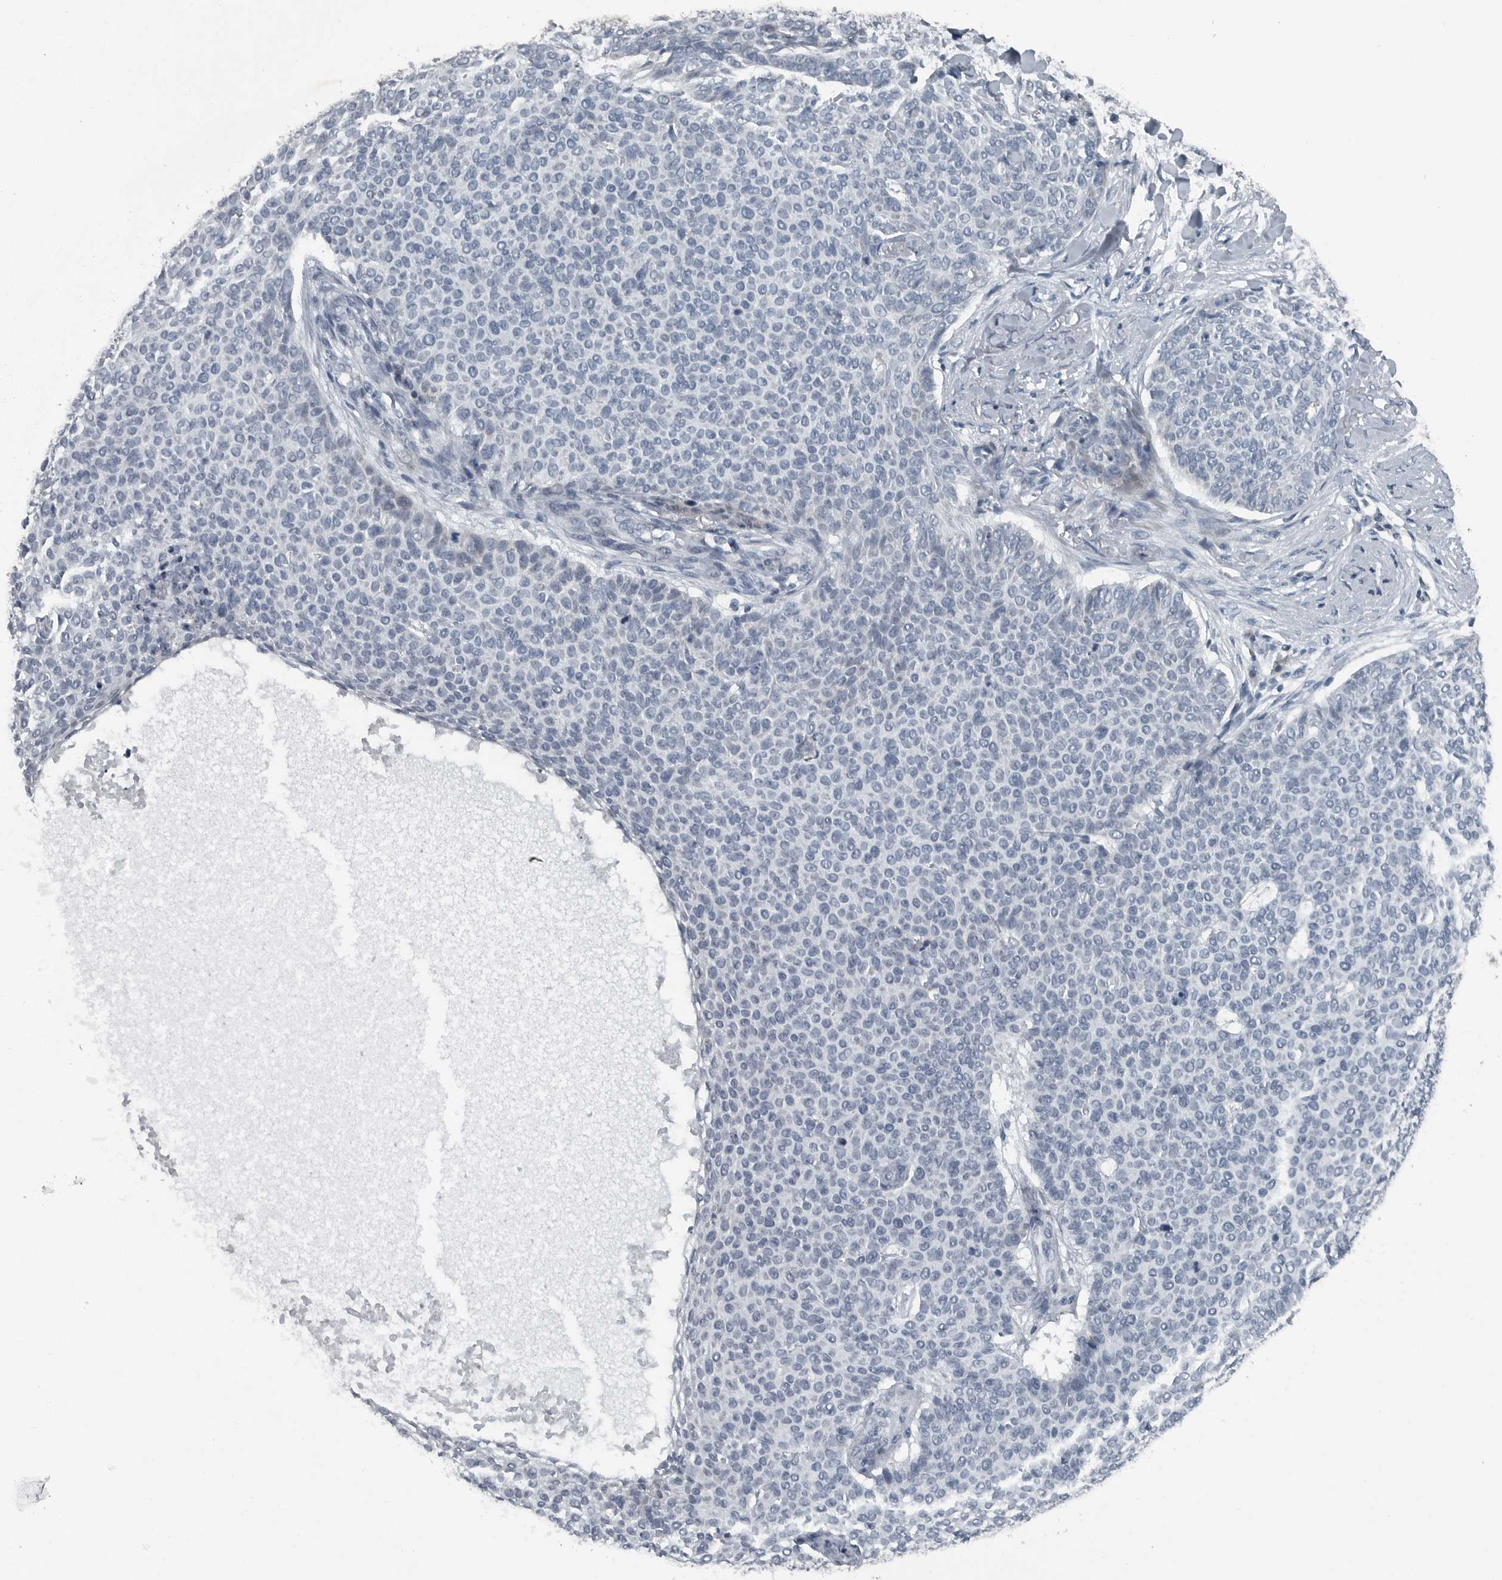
{"staining": {"intensity": "negative", "quantity": "none", "location": "none"}, "tissue": "skin cancer", "cell_type": "Tumor cells", "image_type": "cancer", "snomed": [{"axis": "morphology", "description": "Normal tissue, NOS"}, {"axis": "morphology", "description": "Basal cell carcinoma"}, {"axis": "topography", "description": "Skin"}], "caption": "DAB immunohistochemical staining of skin cancer (basal cell carcinoma) shows no significant expression in tumor cells.", "gene": "DNAAF11", "patient": {"sex": "male", "age": 50}}